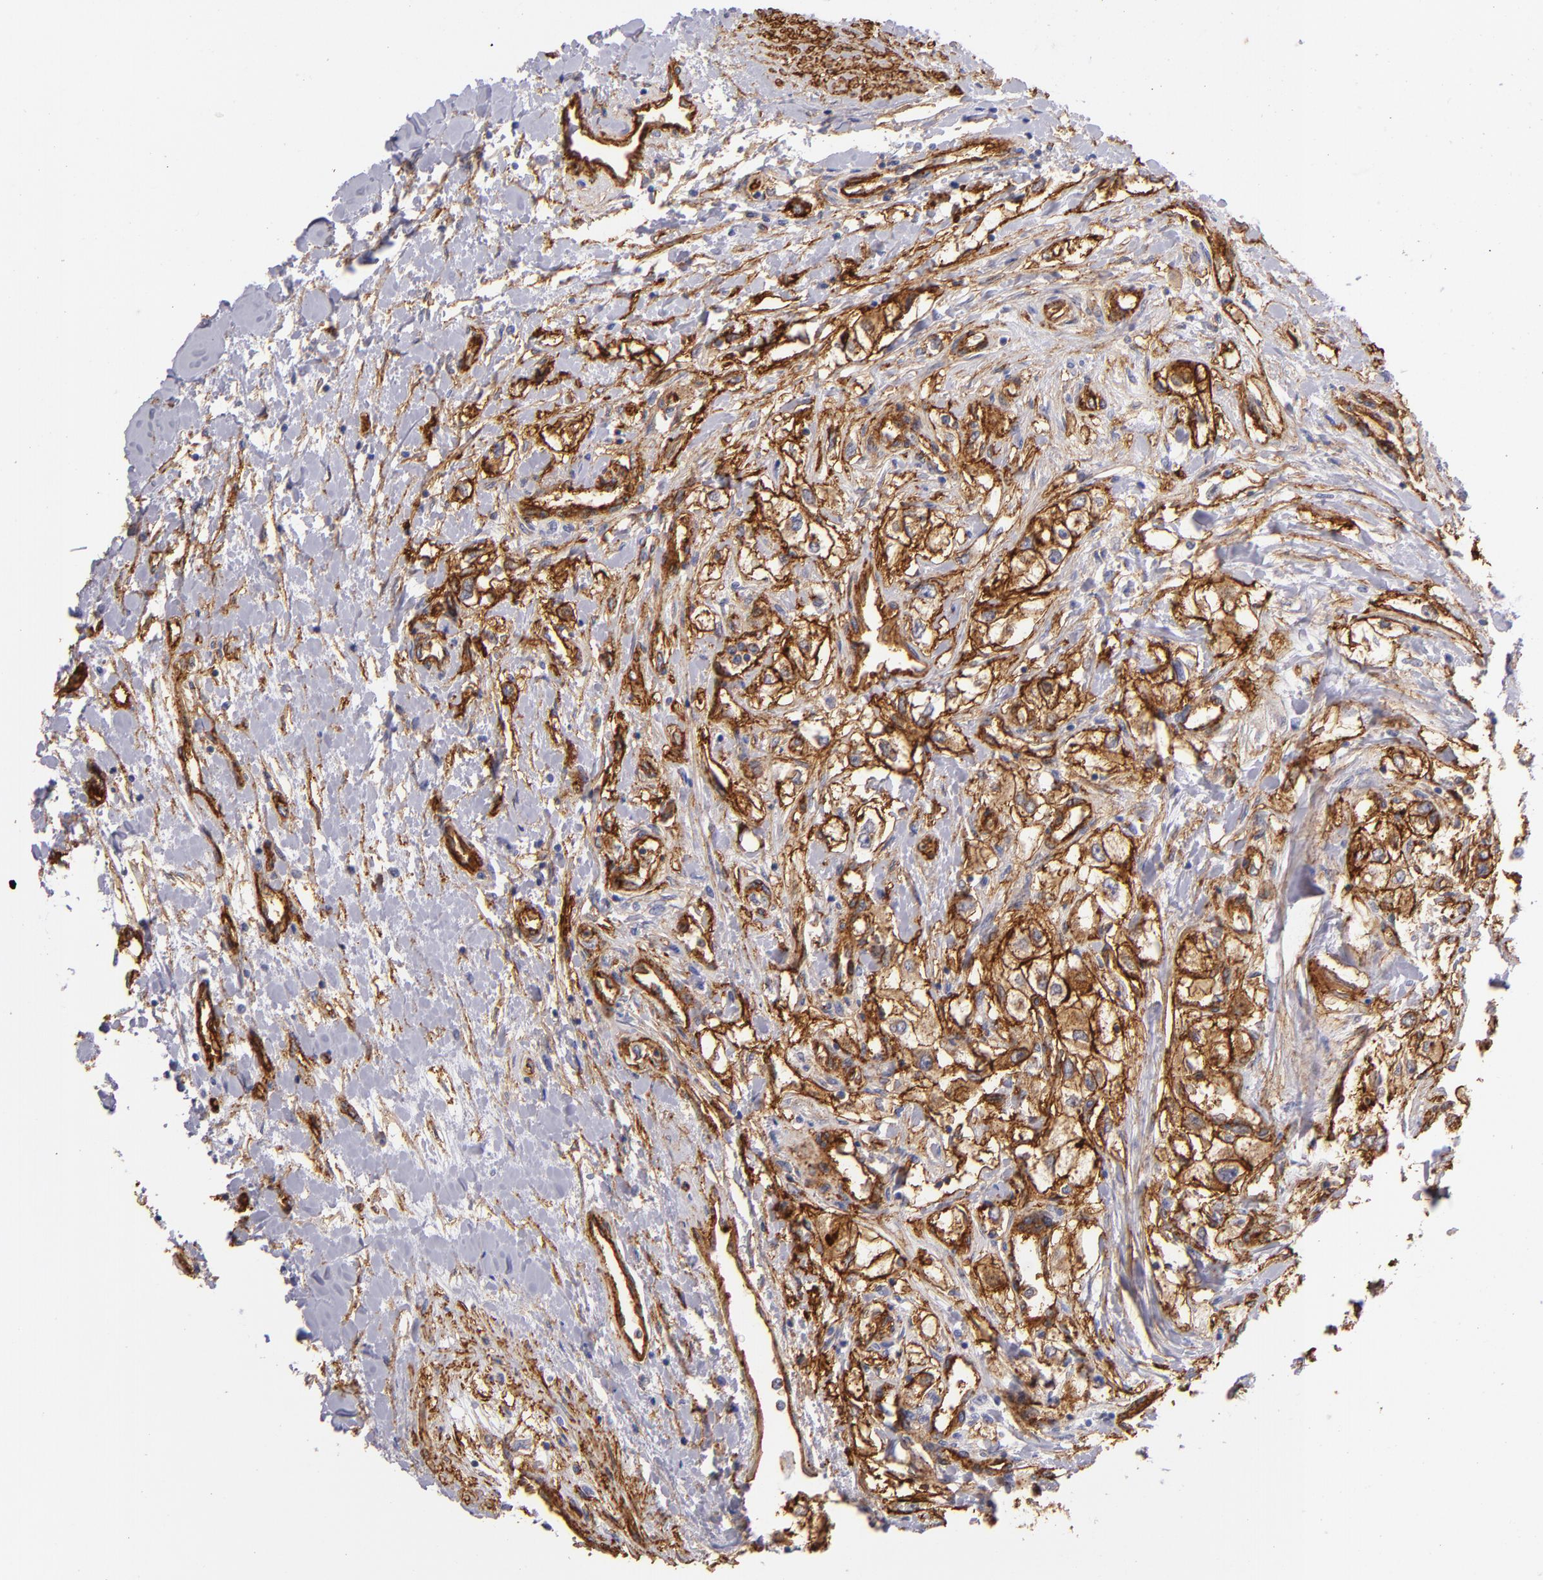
{"staining": {"intensity": "strong", "quantity": ">75%", "location": "cytoplasmic/membranous"}, "tissue": "renal cancer", "cell_type": "Tumor cells", "image_type": "cancer", "snomed": [{"axis": "morphology", "description": "Adenocarcinoma, NOS"}, {"axis": "topography", "description": "Kidney"}], "caption": "This photomicrograph displays renal cancer (adenocarcinoma) stained with immunohistochemistry to label a protein in brown. The cytoplasmic/membranous of tumor cells show strong positivity for the protein. Nuclei are counter-stained blue.", "gene": "CD151", "patient": {"sex": "male", "age": 57}}